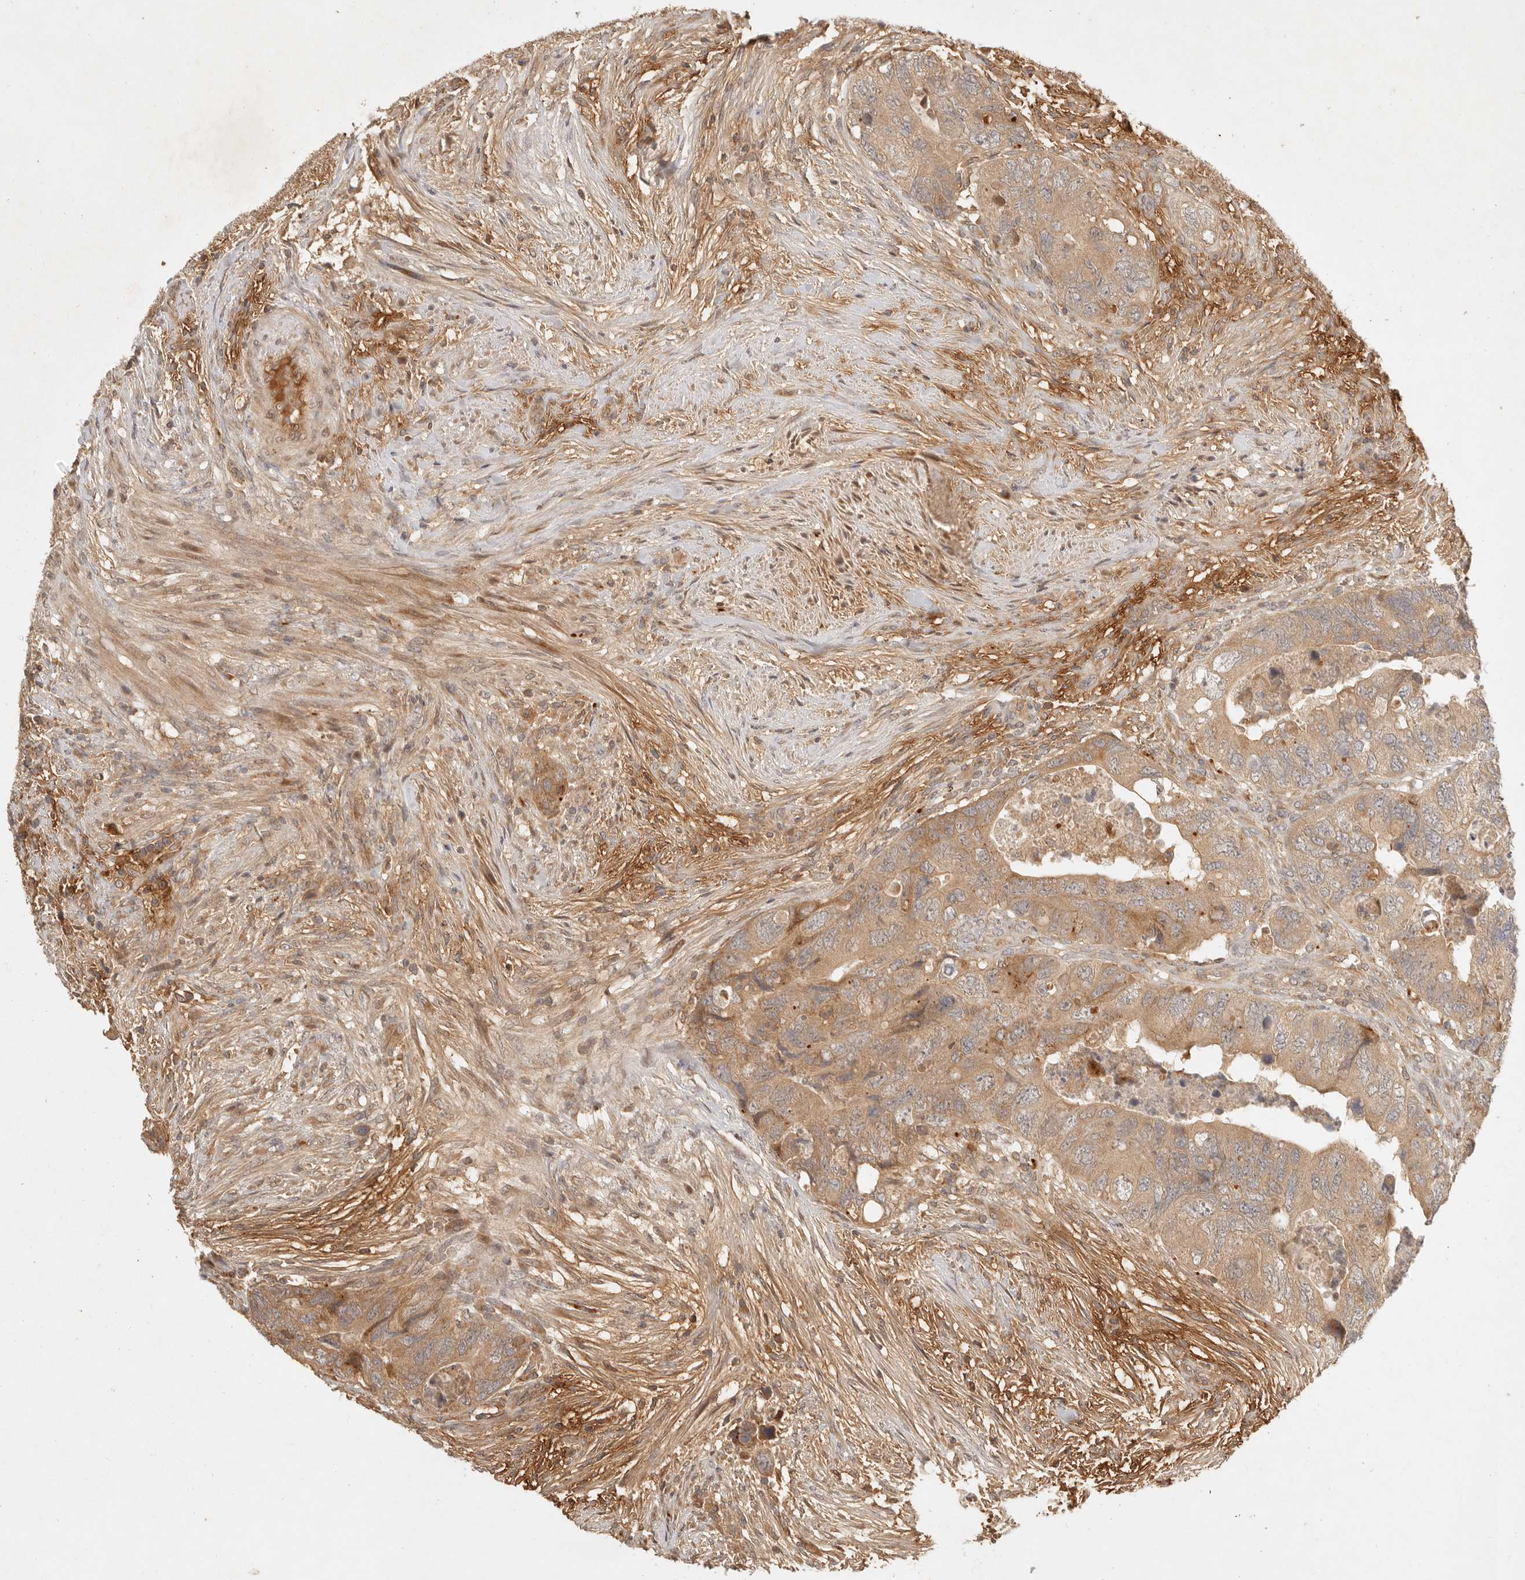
{"staining": {"intensity": "moderate", "quantity": ">75%", "location": "cytoplasmic/membranous"}, "tissue": "colorectal cancer", "cell_type": "Tumor cells", "image_type": "cancer", "snomed": [{"axis": "morphology", "description": "Adenocarcinoma, NOS"}, {"axis": "topography", "description": "Rectum"}], "caption": "Colorectal cancer (adenocarcinoma) tissue demonstrates moderate cytoplasmic/membranous expression in approximately >75% of tumor cells, visualized by immunohistochemistry.", "gene": "ANKRD61", "patient": {"sex": "male", "age": 63}}